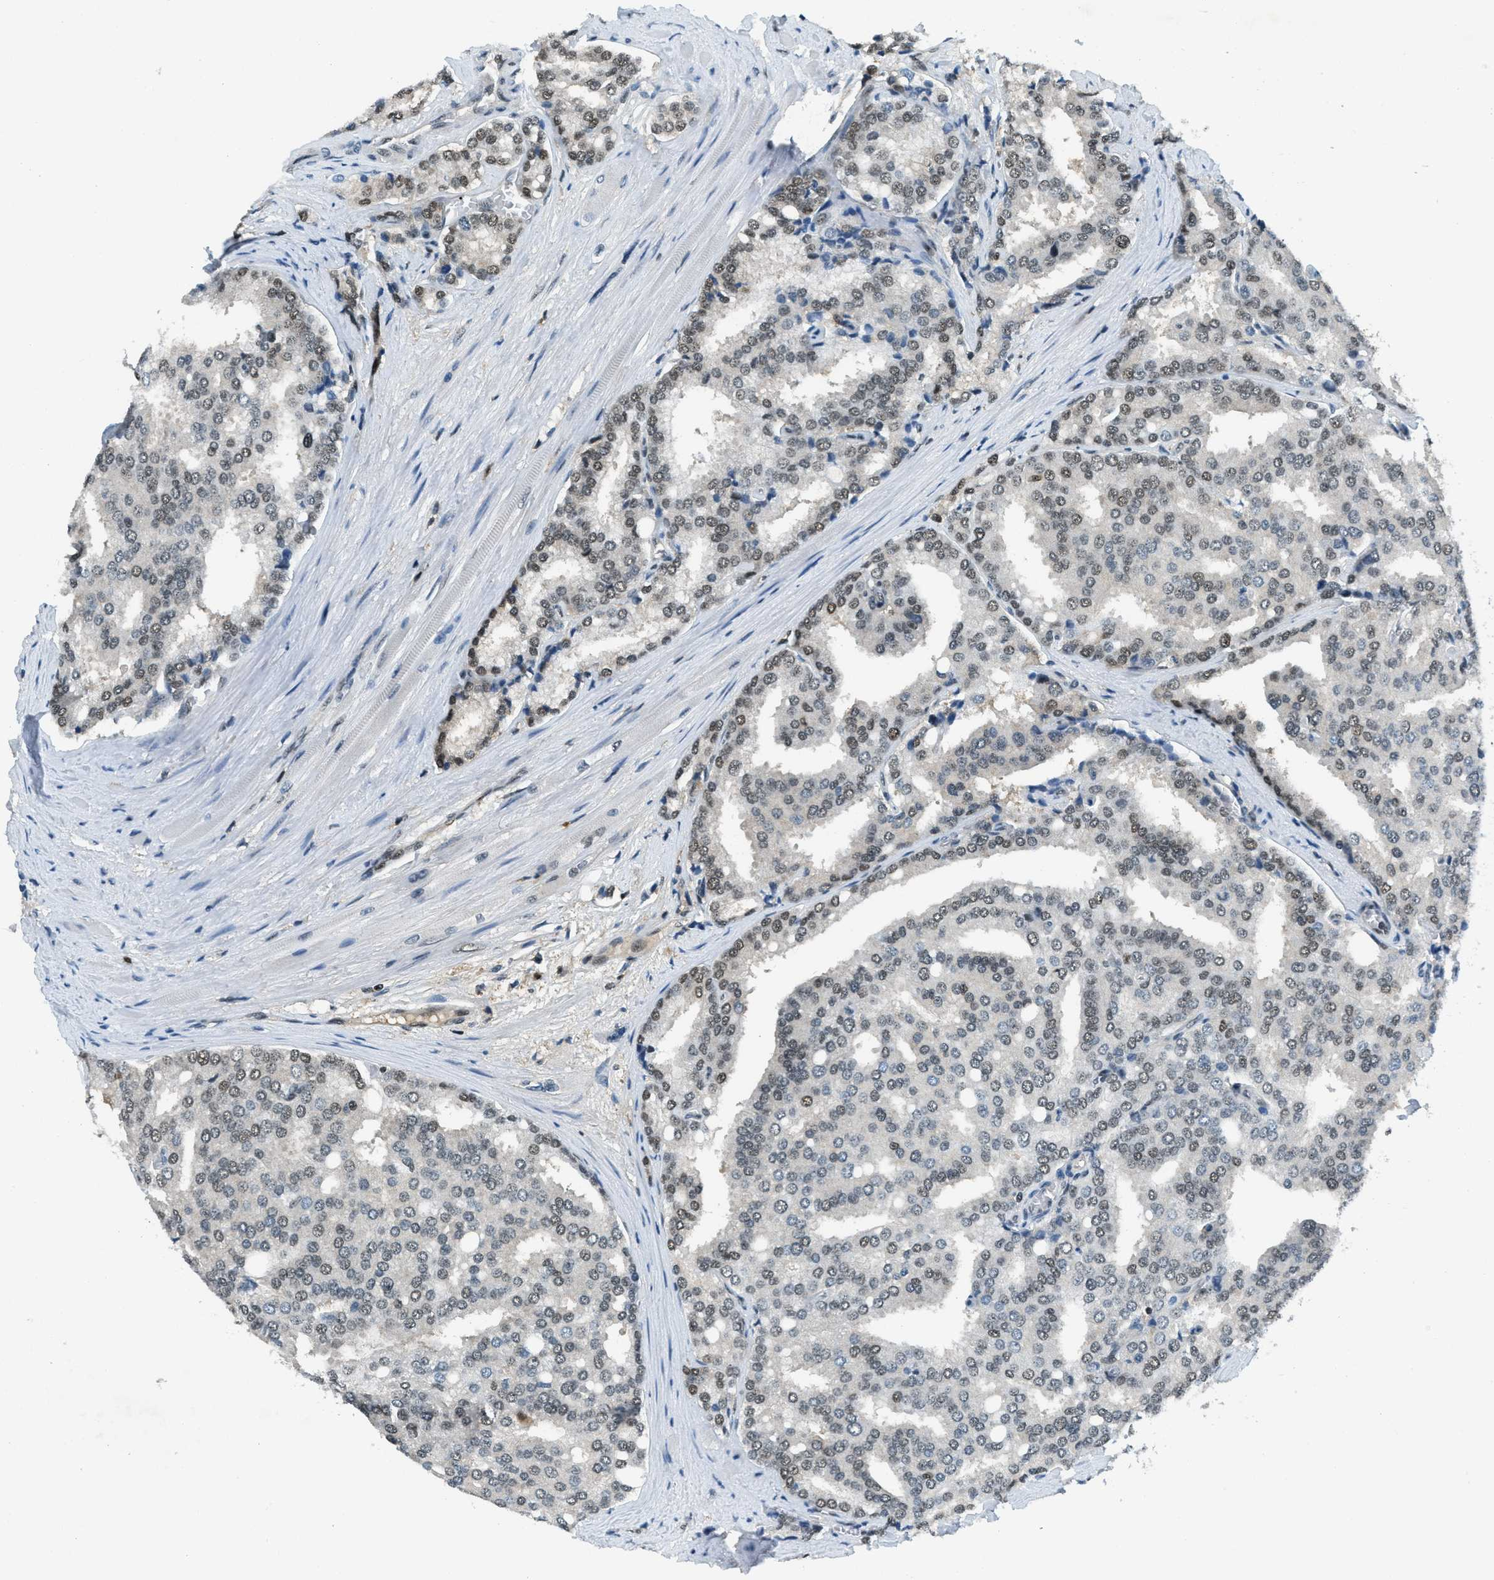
{"staining": {"intensity": "moderate", "quantity": ">75%", "location": "nuclear"}, "tissue": "prostate cancer", "cell_type": "Tumor cells", "image_type": "cancer", "snomed": [{"axis": "morphology", "description": "Adenocarcinoma, High grade"}, {"axis": "topography", "description": "Prostate"}], "caption": "The histopathology image displays a brown stain indicating the presence of a protein in the nuclear of tumor cells in prostate cancer.", "gene": "OGFR", "patient": {"sex": "male", "age": 50}}